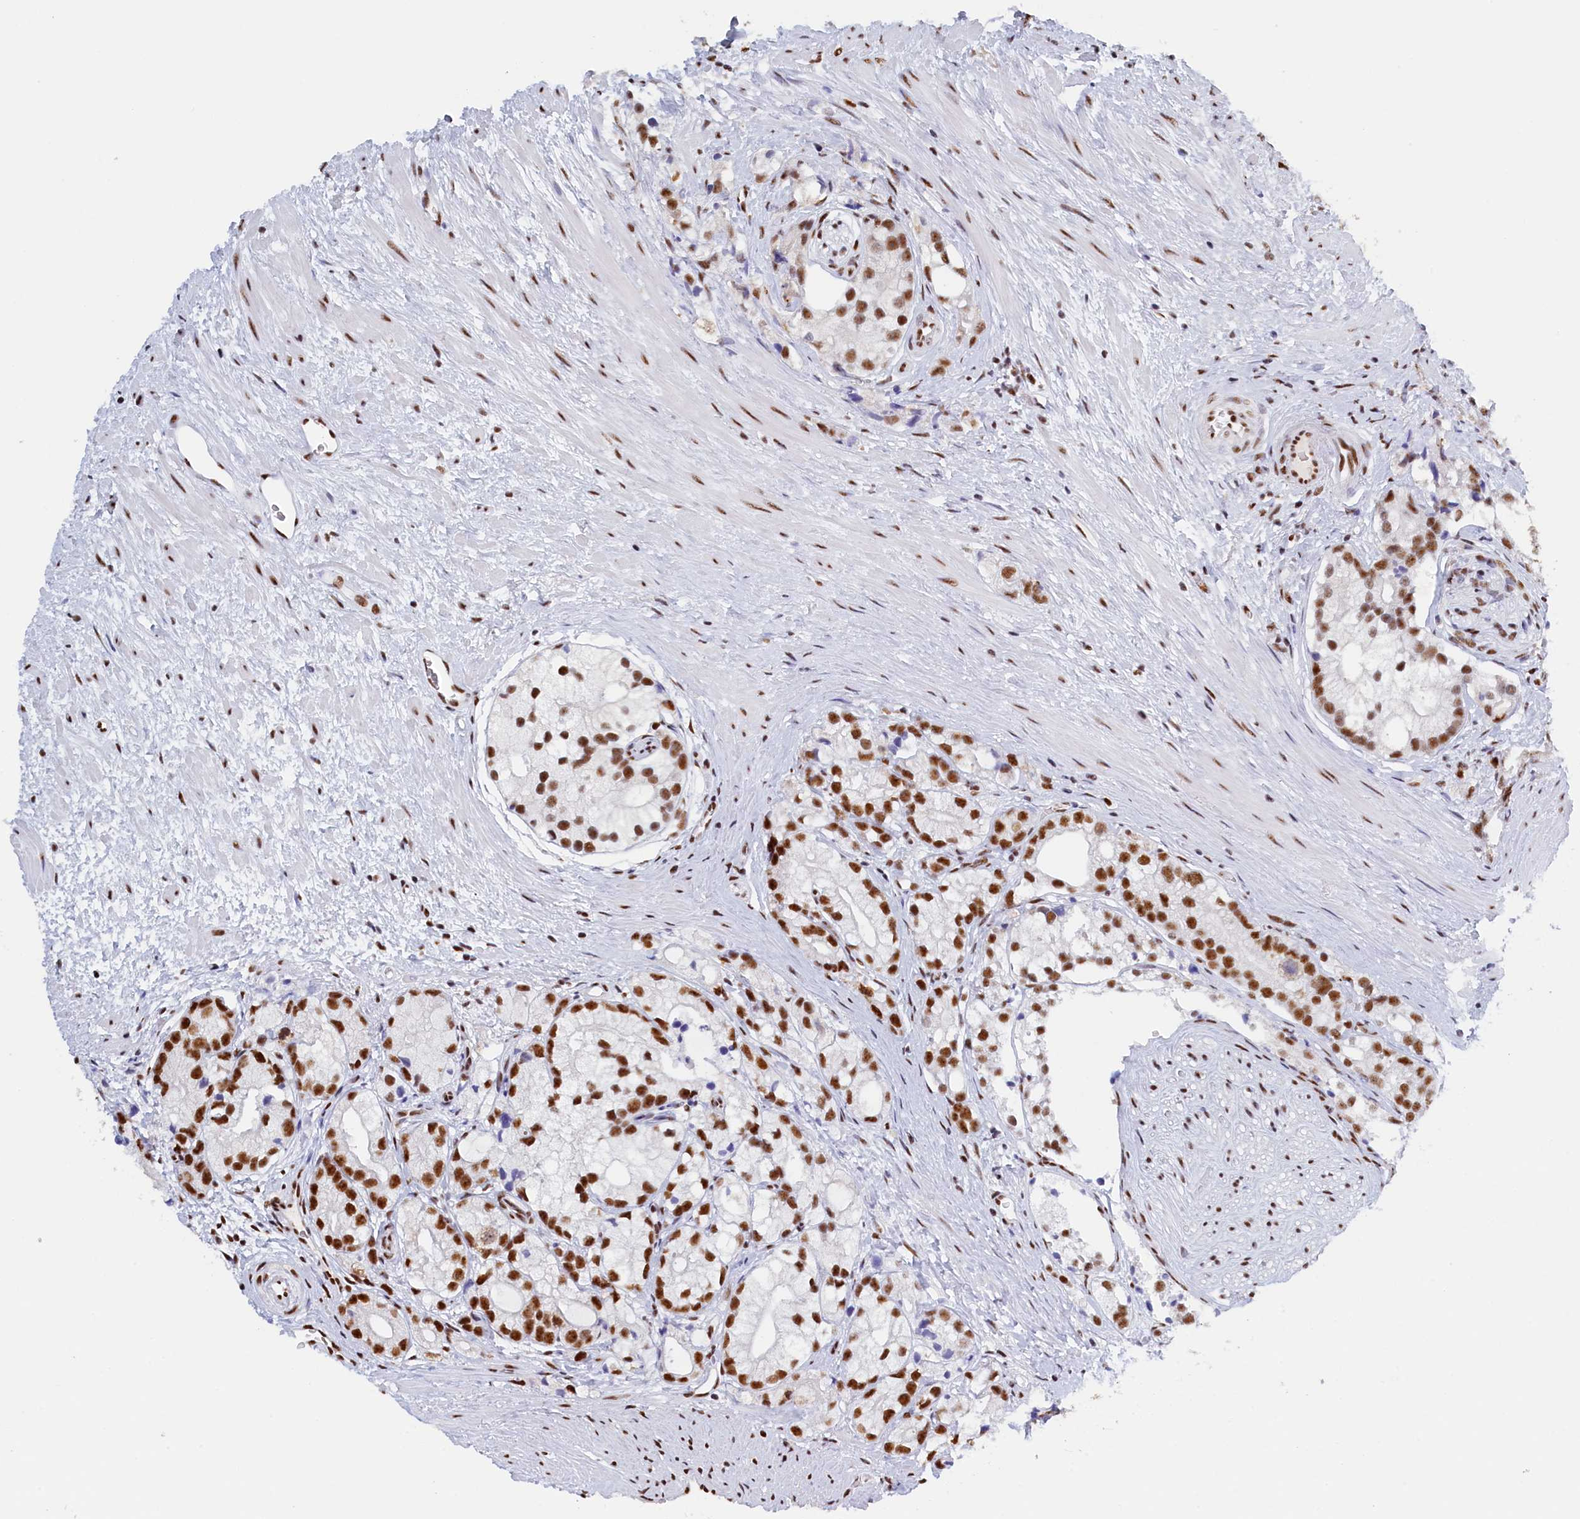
{"staining": {"intensity": "strong", "quantity": "<25%", "location": "nuclear"}, "tissue": "prostate cancer", "cell_type": "Tumor cells", "image_type": "cancer", "snomed": [{"axis": "morphology", "description": "Adenocarcinoma, High grade"}, {"axis": "topography", "description": "Prostate"}], "caption": "IHC histopathology image of prostate high-grade adenocarcinoma stained for a protein (brown), which exhibits medium levels of strong nuclear expression in approximately <25% of tumor cells.", "gene": "MOSPD3", "patient": {"sex": "male", "age": 75}}